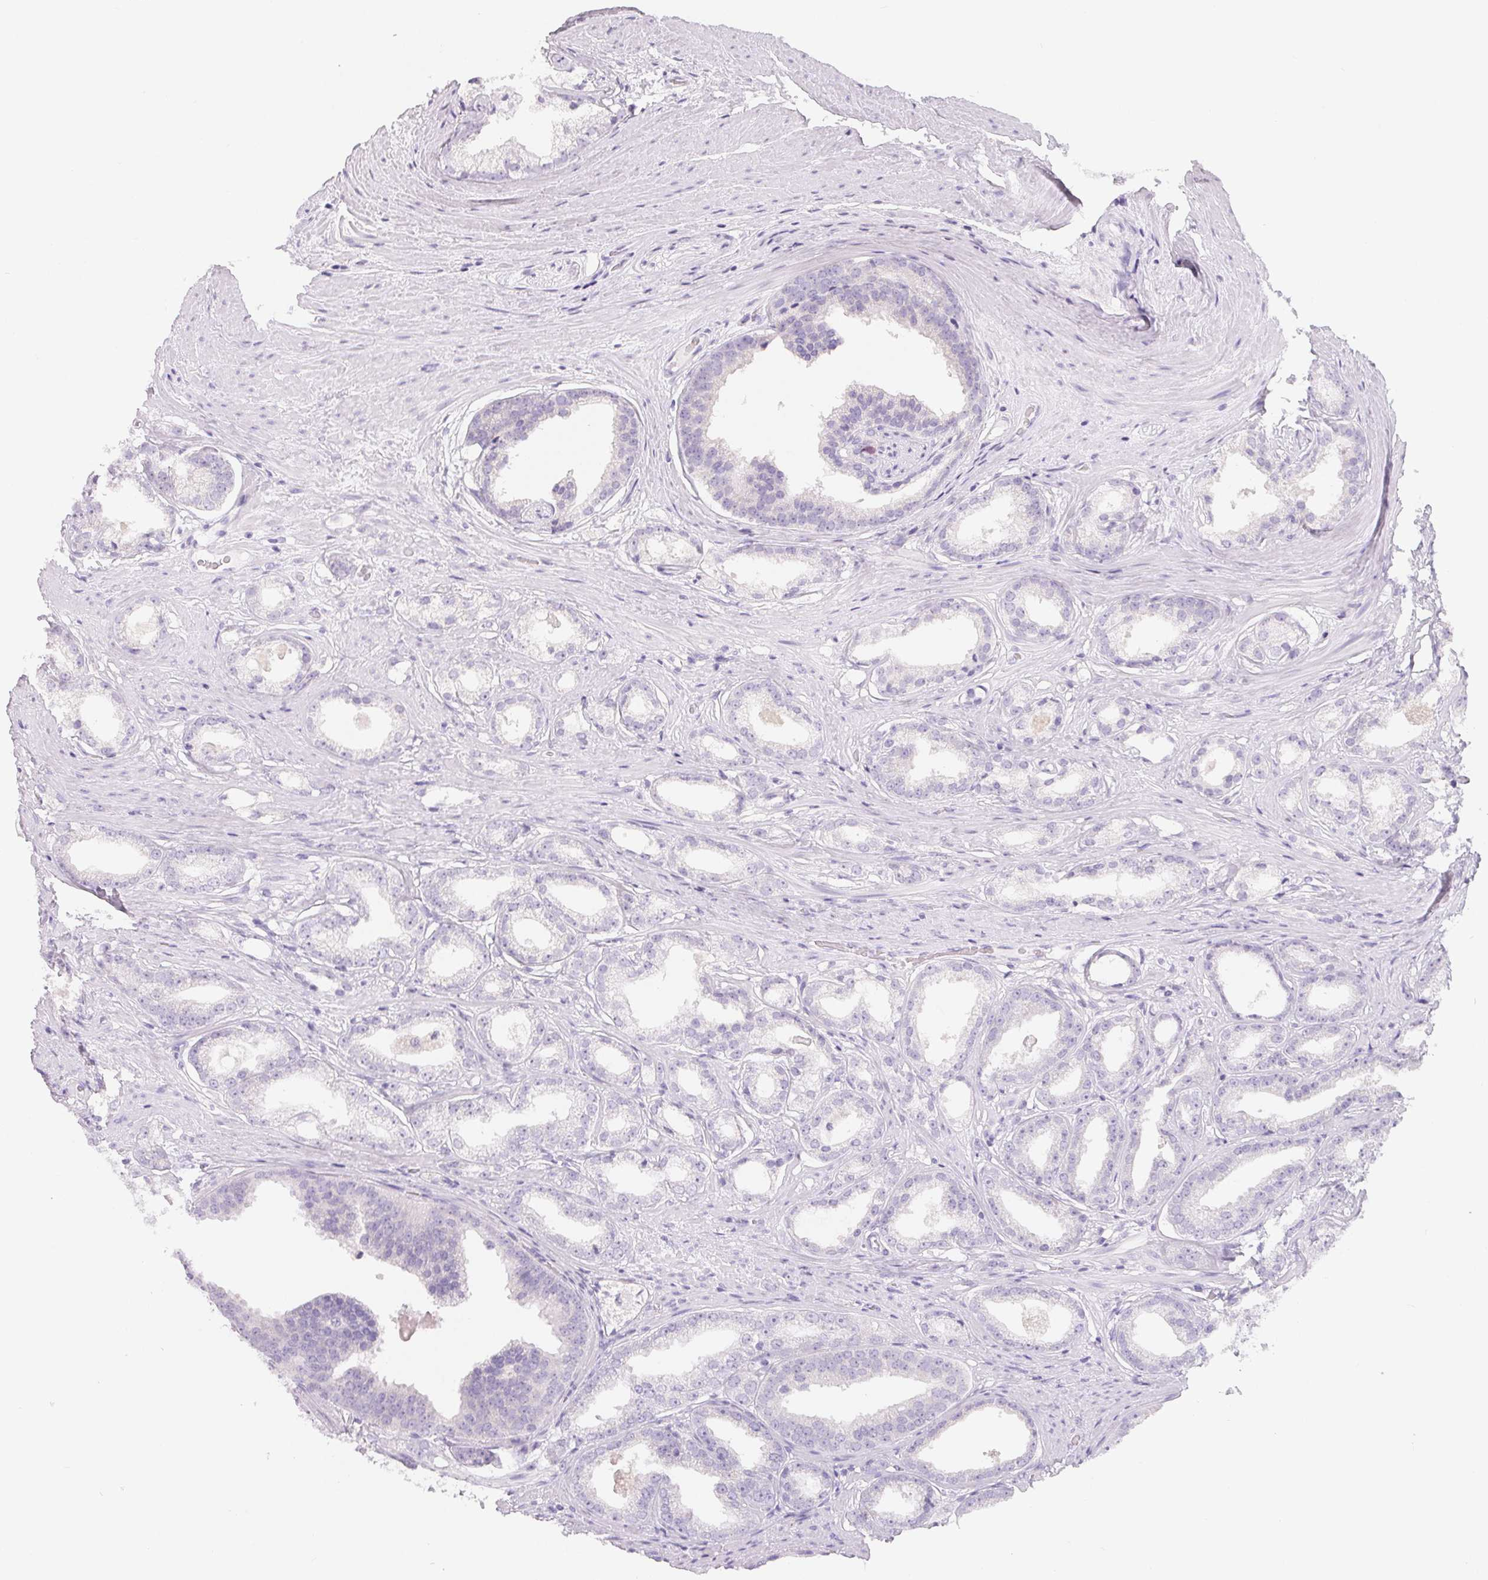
{"staining": {"intensity": "negative", "quantity": "none", "location": "none"}, "tissue": "prostate cancer", "cell_type": "Tumor cells", "image_type": "cancer", "snomed": [{"axis": "morphology", "description": "Adenocarcinoma, Low grade"}, {"axis": "topography", "description": "Prostate"}], "caption": "Tumor cells are negative for brown protein staining in prostate cancer (low-grade adenocarcinoma). The staining was performed using DAB (3,3'-diaminobenzidine) to visualize the protein expression in brown, while the nuclei were stained in blue with hematoxylin (Magnification: 20x).", "gene": "SPACA5B", "patient": {"sex": "male", "age": 65}}